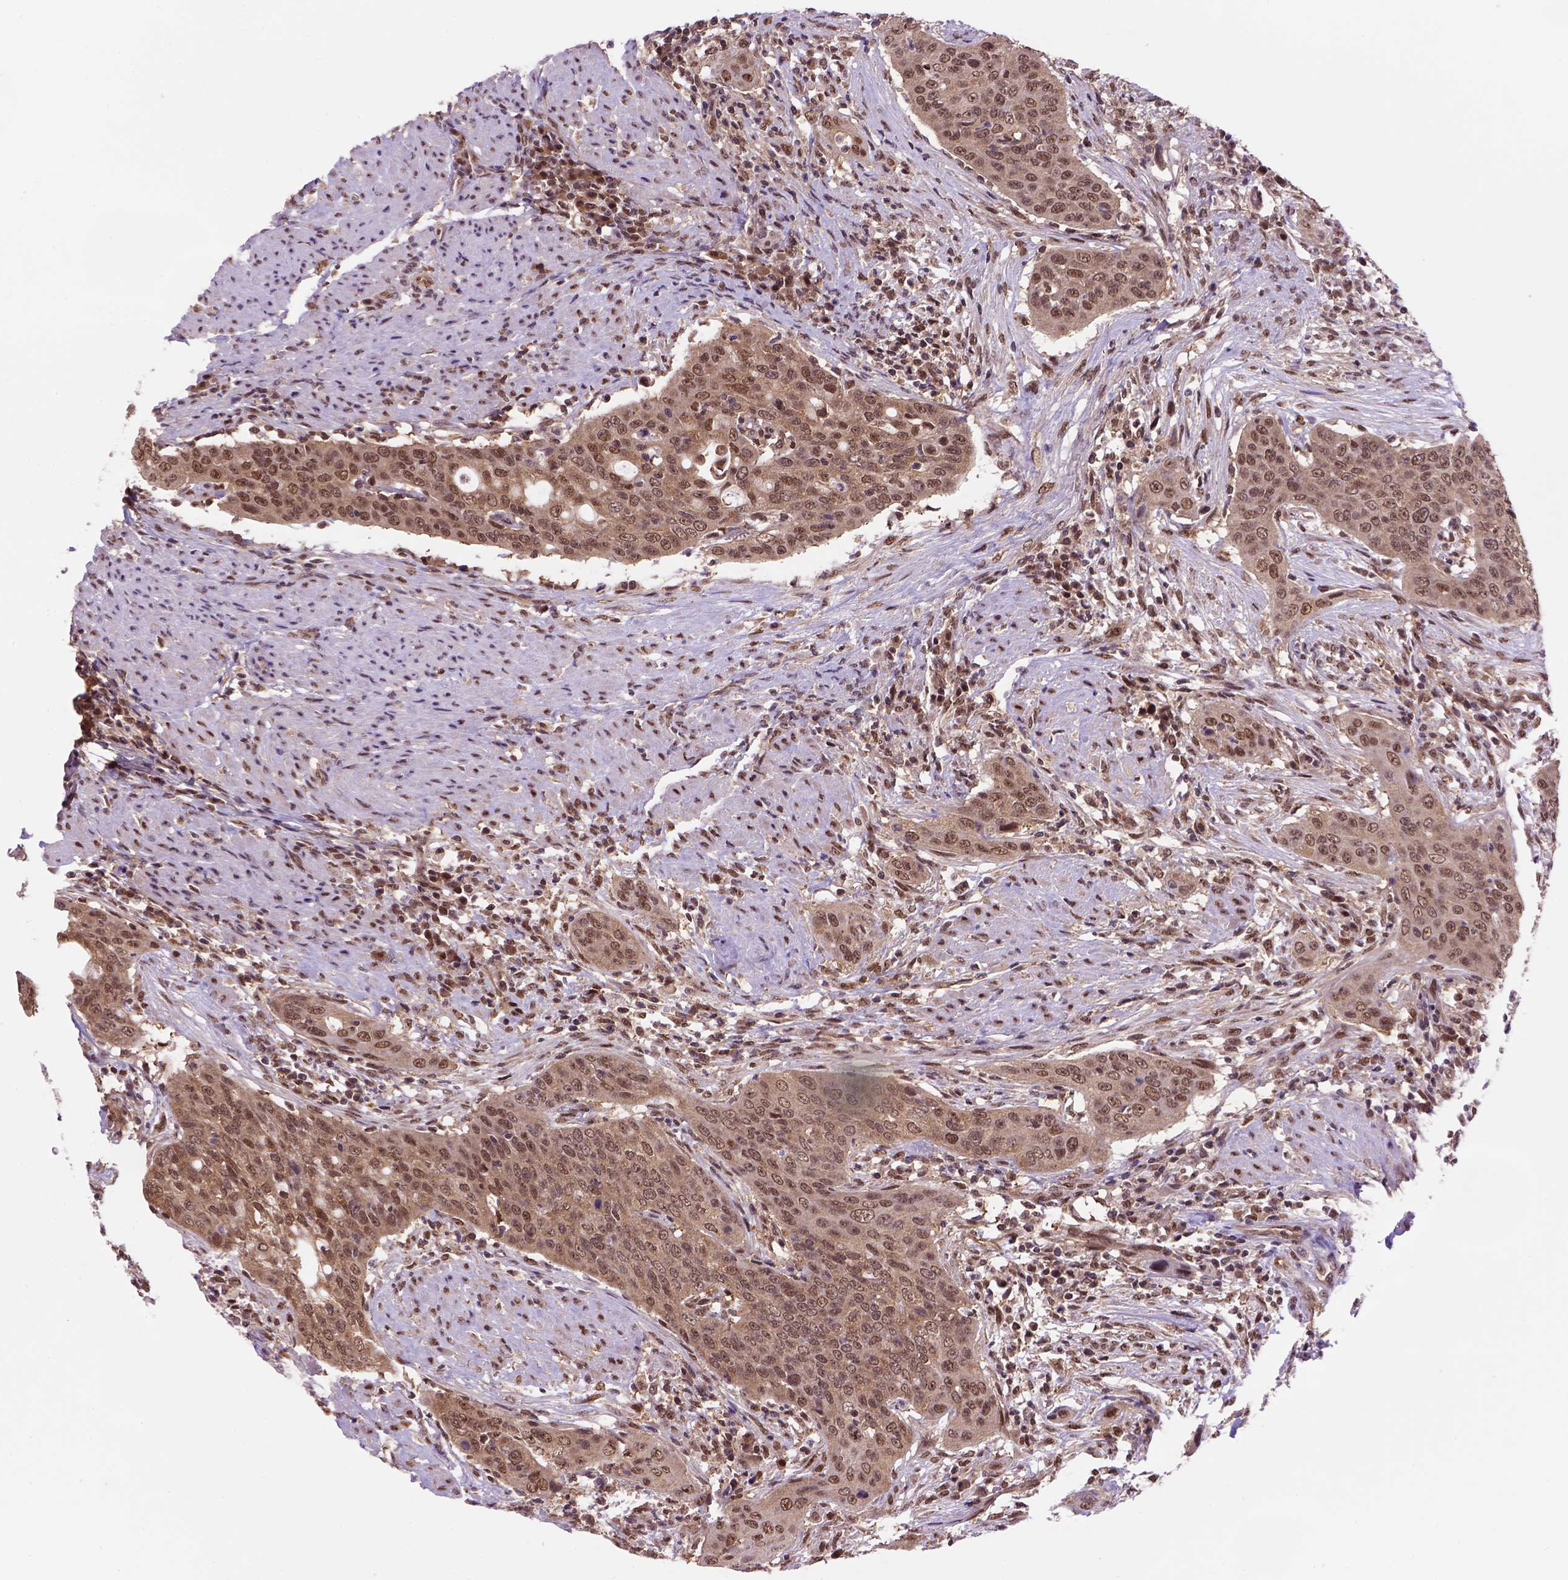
{"staining": {"intensity": "moderate", "quantity": ">75%", "location": "cytoplasmic/membranous,nuclear"}, "tissue": "urothelial cancer", "cell_type": "Tumor cells", "image_type": "cancer", "snomed": [{"axis": "morphology", "description": "Urothelial carcinoma, High grade"}, {"axis": "topography", "description": "Urinary bladder"}], "caption": "The image shows a brown stain indicating the presence of a protein in the cytoplasmic/membranous and nuclear of tumor cells in high-grade urothelial carcinoma. The staining was performed using DAB, with brown indicating positive protein expression. Nuclei are stained blue with hematoxylin.", "gene": "PSMC2", "patient": {"sex": "male", "age": 82}}